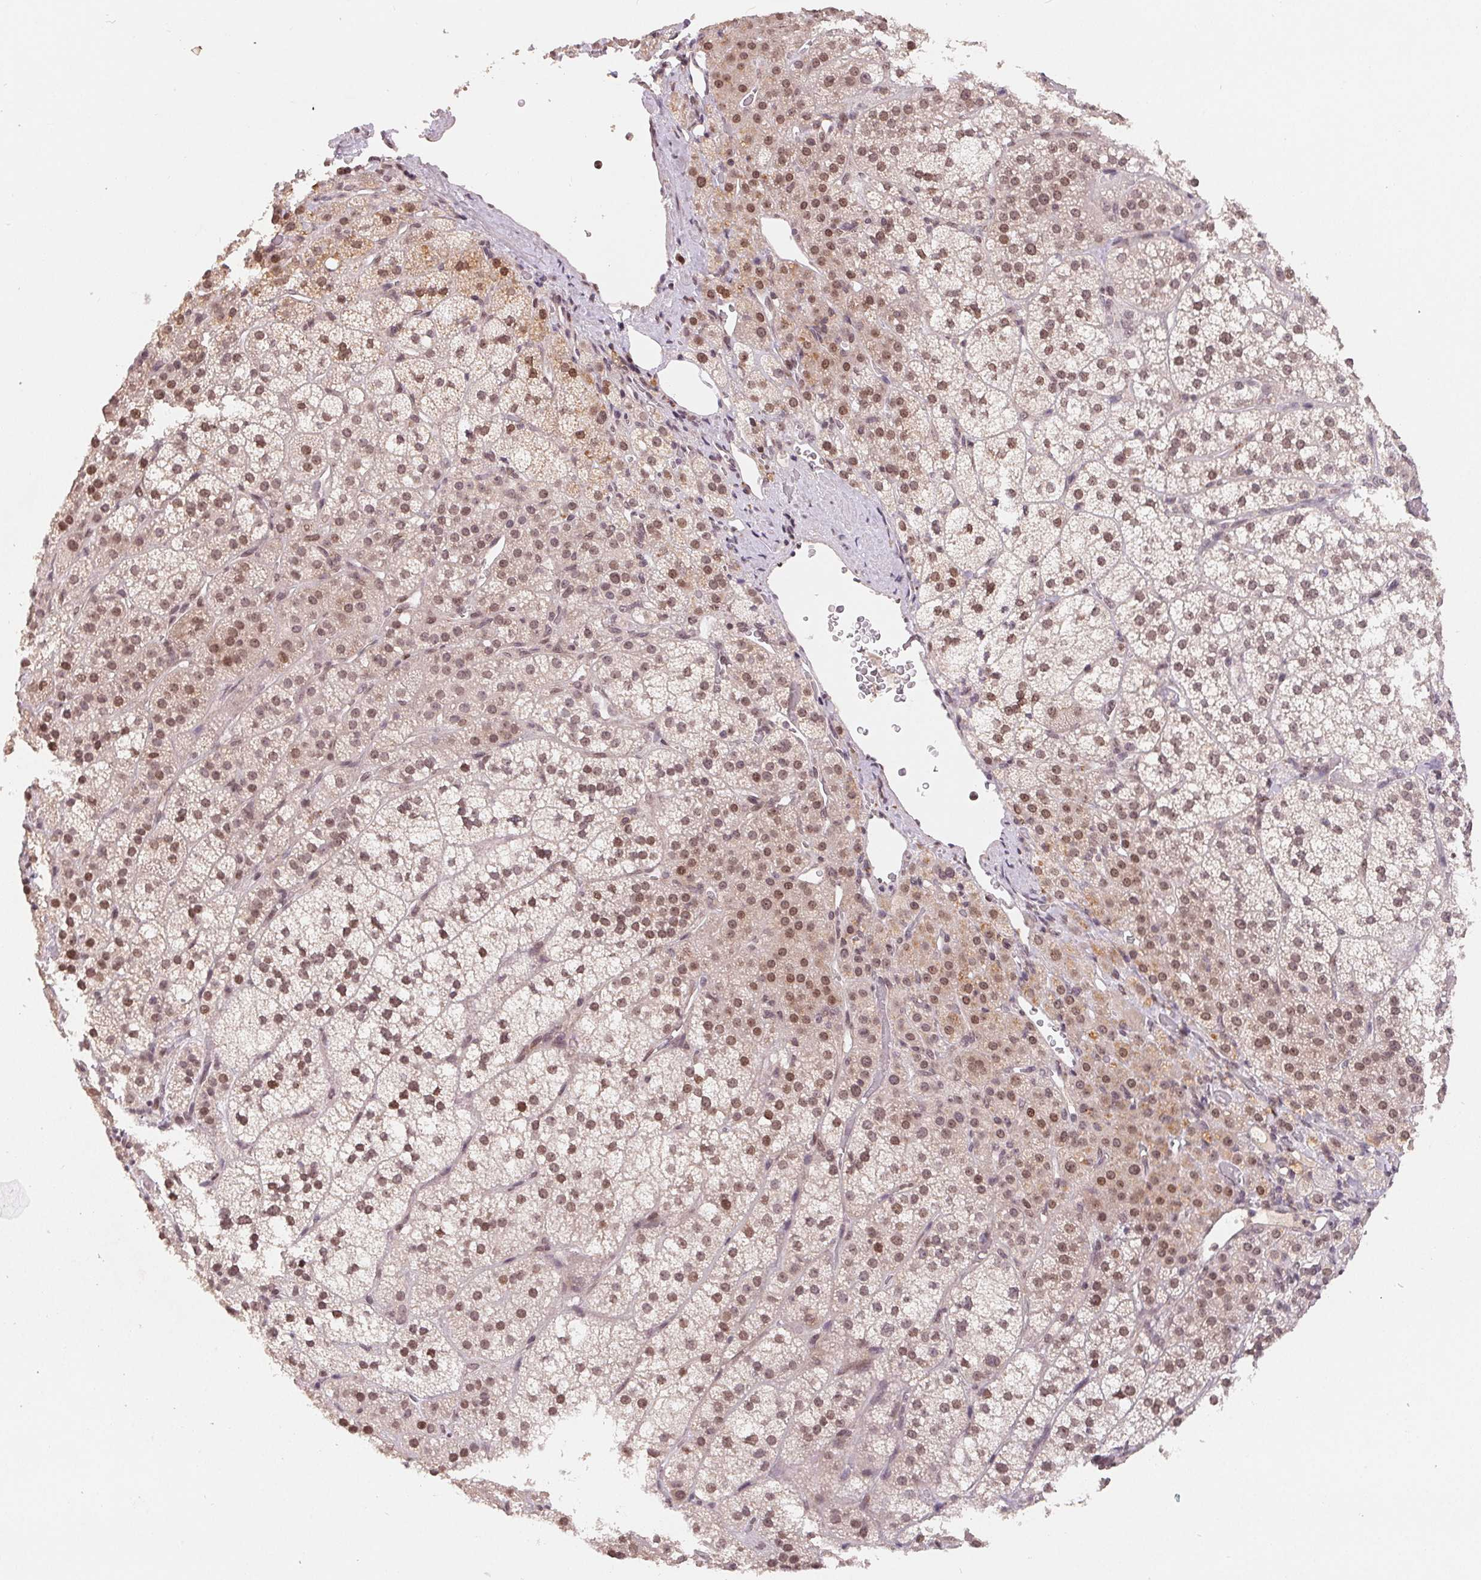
{"staining": {"intensity": "moderate", "quantity": ">75%", "location": "nuclear"}, "tissue": "adrenal gland", "cell_type": "Glandular cells", "image_type": "normal", "snomed": [{"axis": "morphology", "description": "Normal tissue, NOS"}, {"axis": "topography", "description": "Adrenal gland"}], "caption": "Adrenal gland stained with DAB immunohistochemistry displays medium levels of moderate nuclear expression in about >75% of glandular cells.", "gene": "HMGN3", "patient": {"sex": "female", "age": 60}}